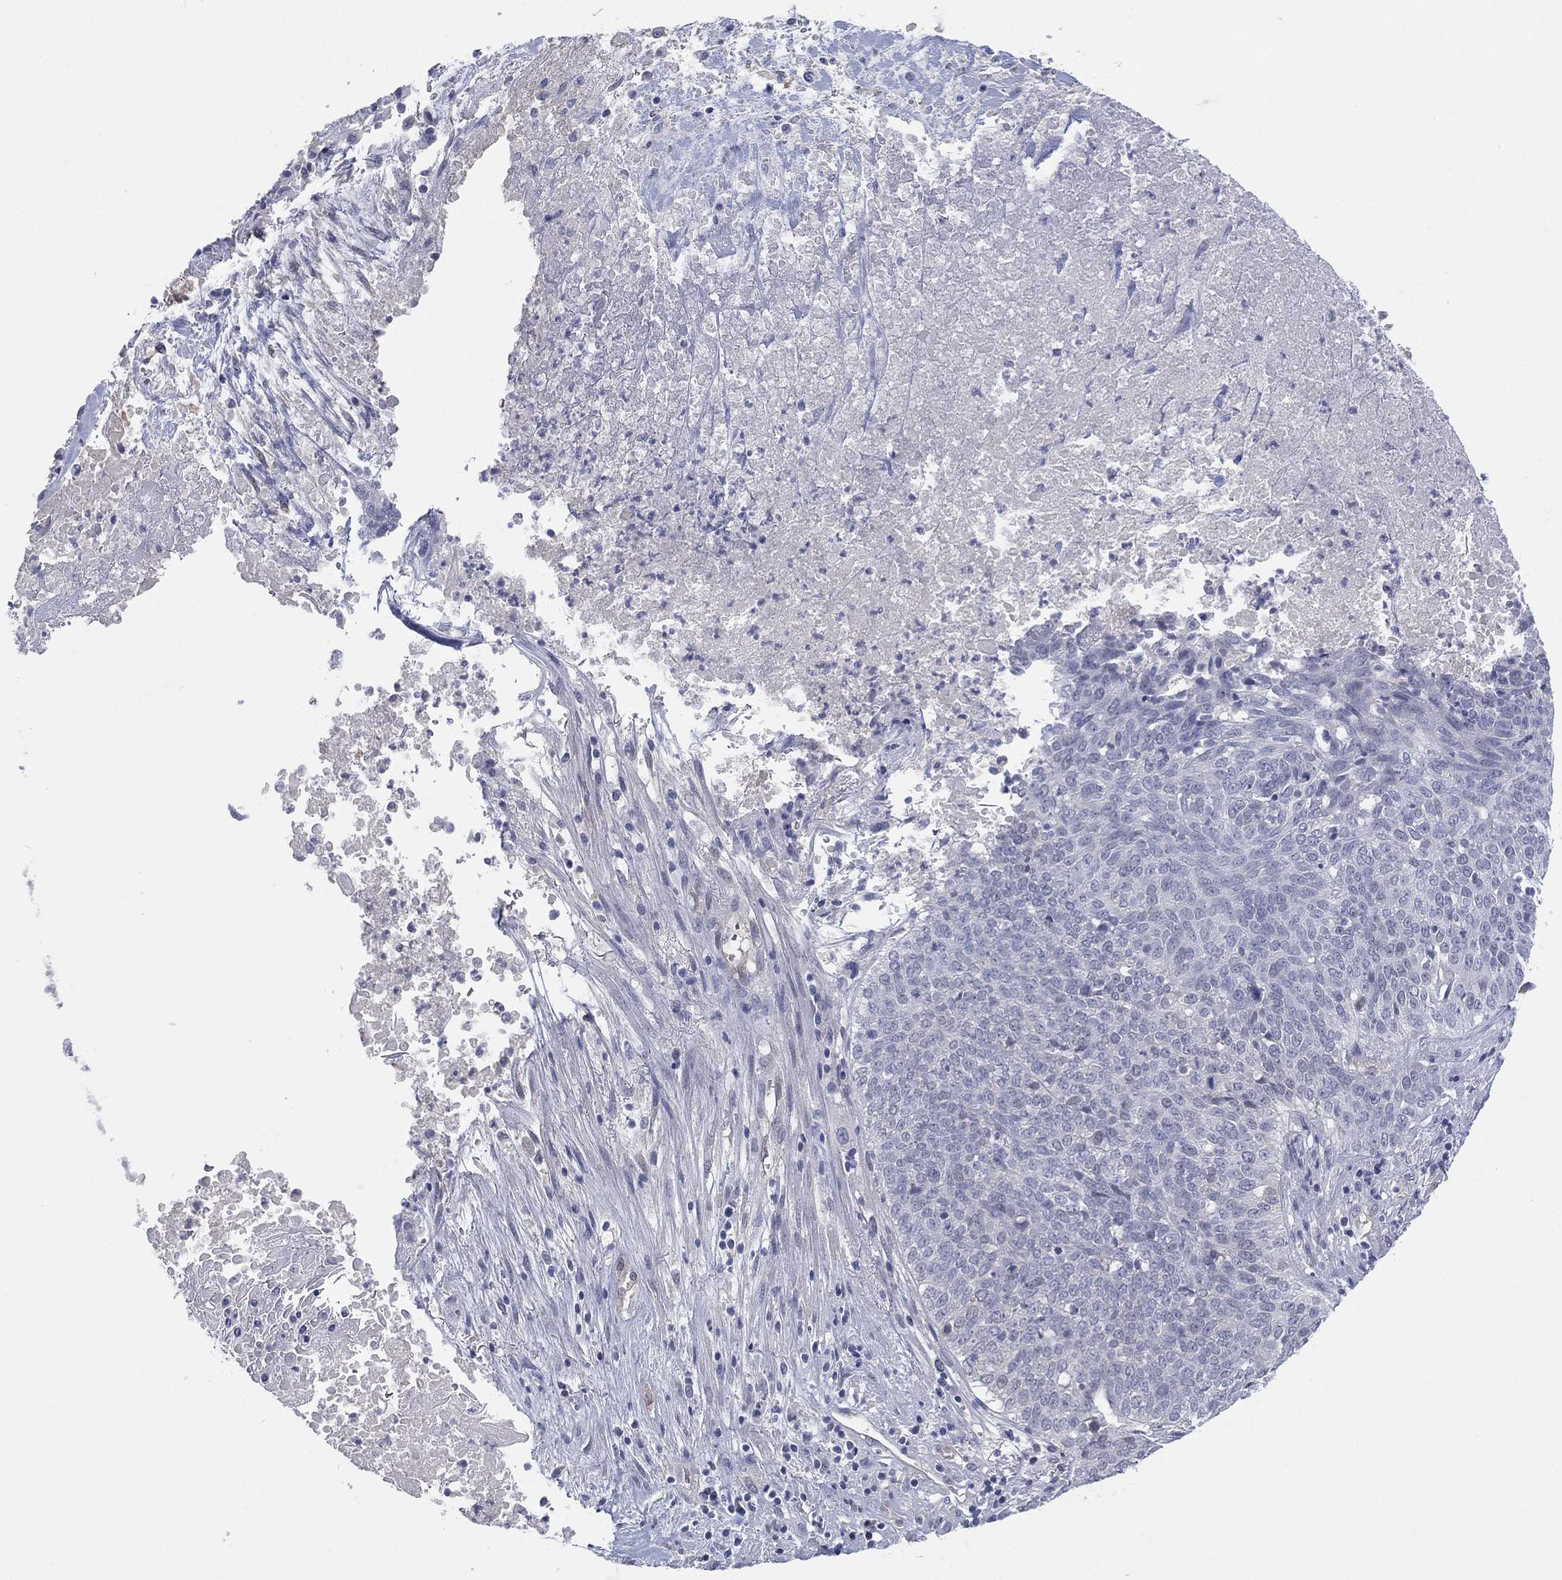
{"staining": {"intensity": "negative", "quantity": "none", "location": "none"}, "tissue": "lung cancer", "cell_type": "Tumor cells", "image_type": "cancer", "snomed": [{"axis": "morphology", "description": "Squamous cell carcinoma, NOS"}, {"axis": "topography", "description": "Lung"}], "caption": "An image of human lung cancer is negative for staining in tumor cells.", "gene": "DDAH1", "patient": {"sex": "male", "age": 64}}